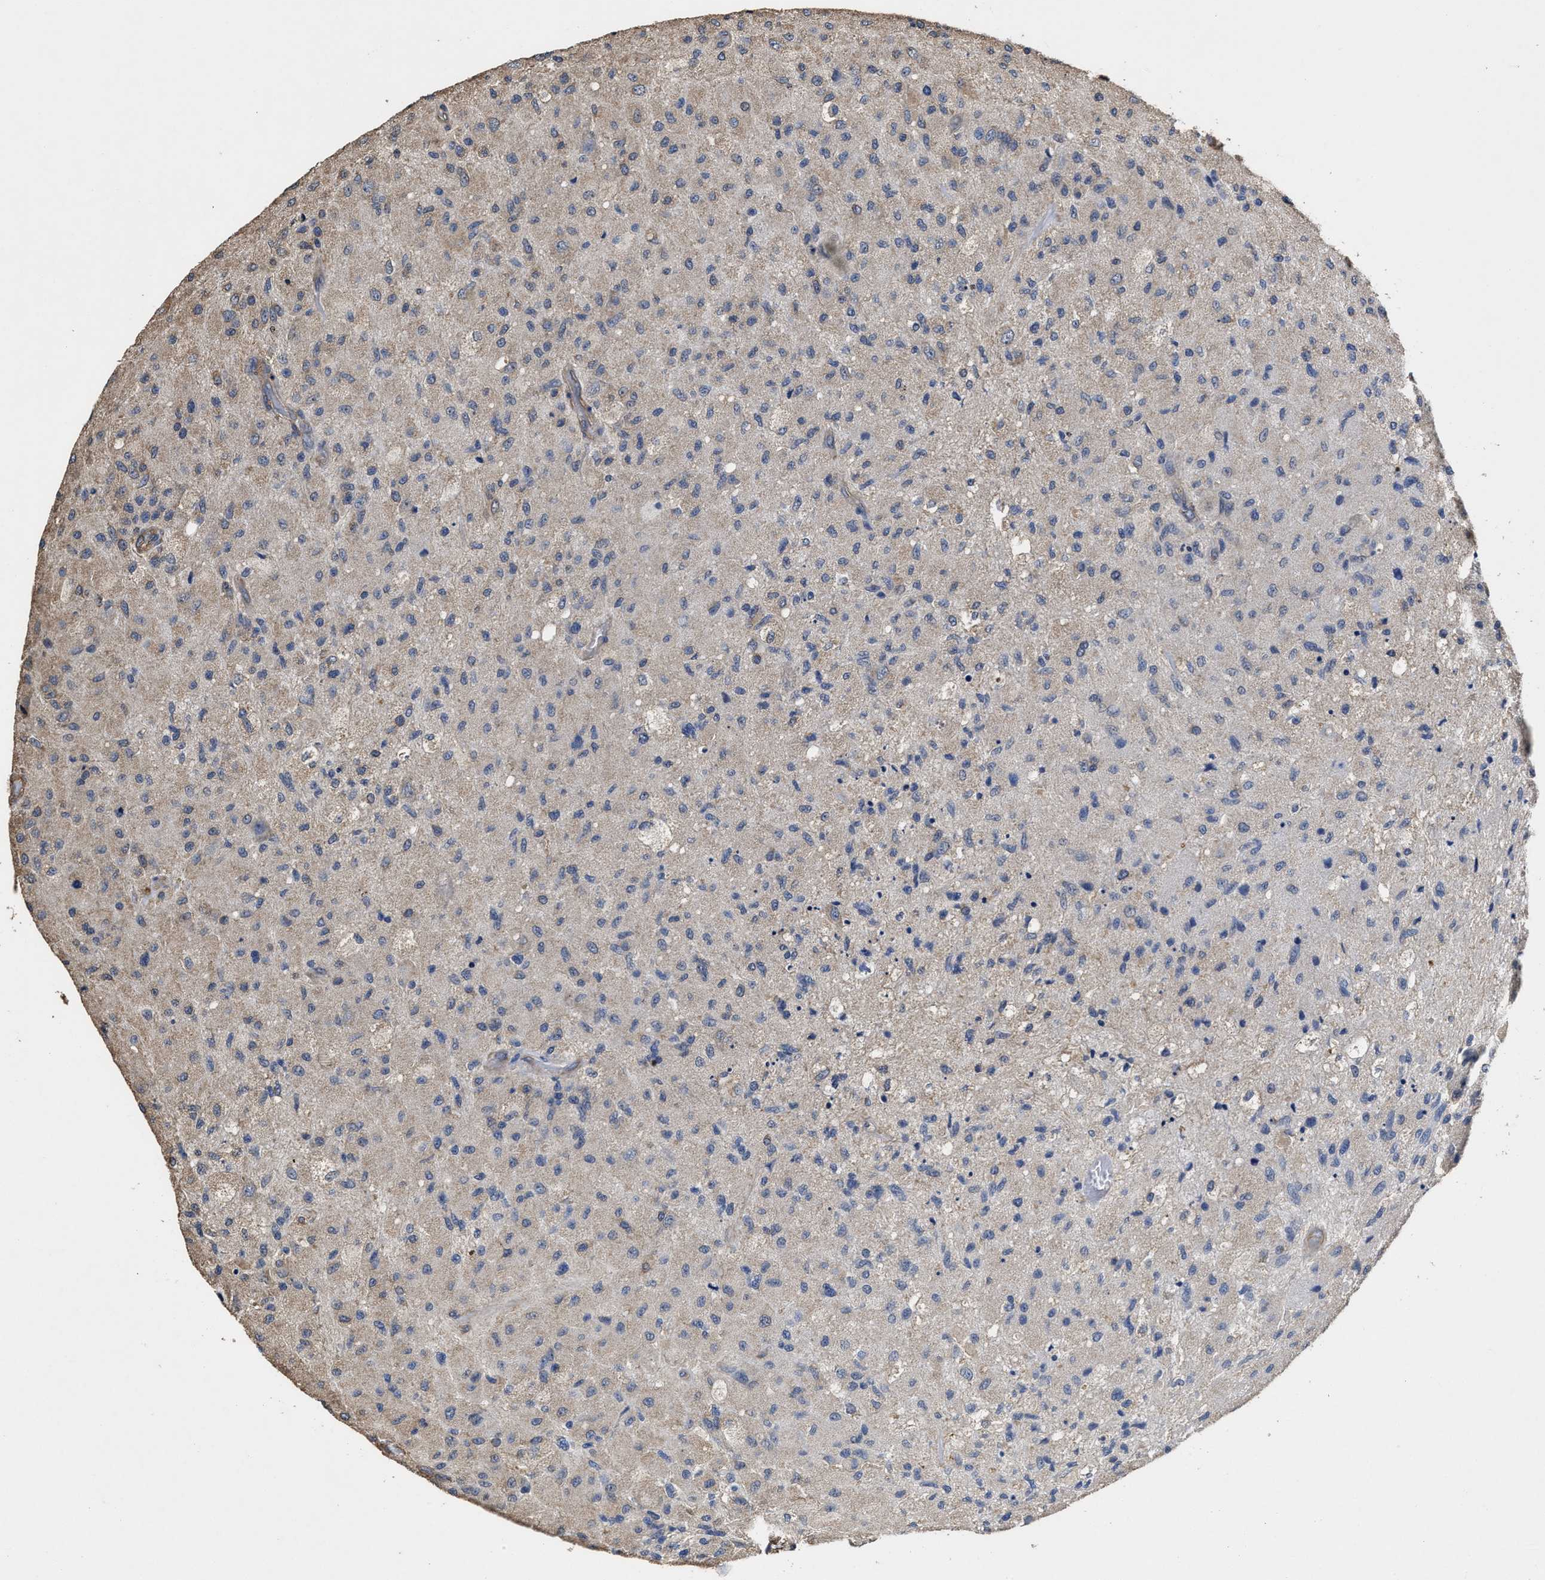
{"staining": {"intensity": "weak", "quantity": "25%-75%", "location": "cytoplasmic/membranous"}, "tissue": "glioma", "cell_type": "Tumor cells", "image_type": "cancer", "snomed": [{"axis": "morphology", "description": "Normal tissue, NOS"}, {"axis": "morphology", "description": "Glioma, malignant, High grade"}, {"axis": "topography", "description": "Cerebral cortex"}], "caption": "Protein expression analysis of human glioma reveals weak cytoplasmic/membranous expression in approximately 25%-75% of tumor cells. The staining was performed using DAB to visualize the protein expression in brown, while the nuclei were stained in blue with hematoxylin (Magnification: 20x).", "gene": "SFXN4", "patient": {"sex": "male", "age": 77}}